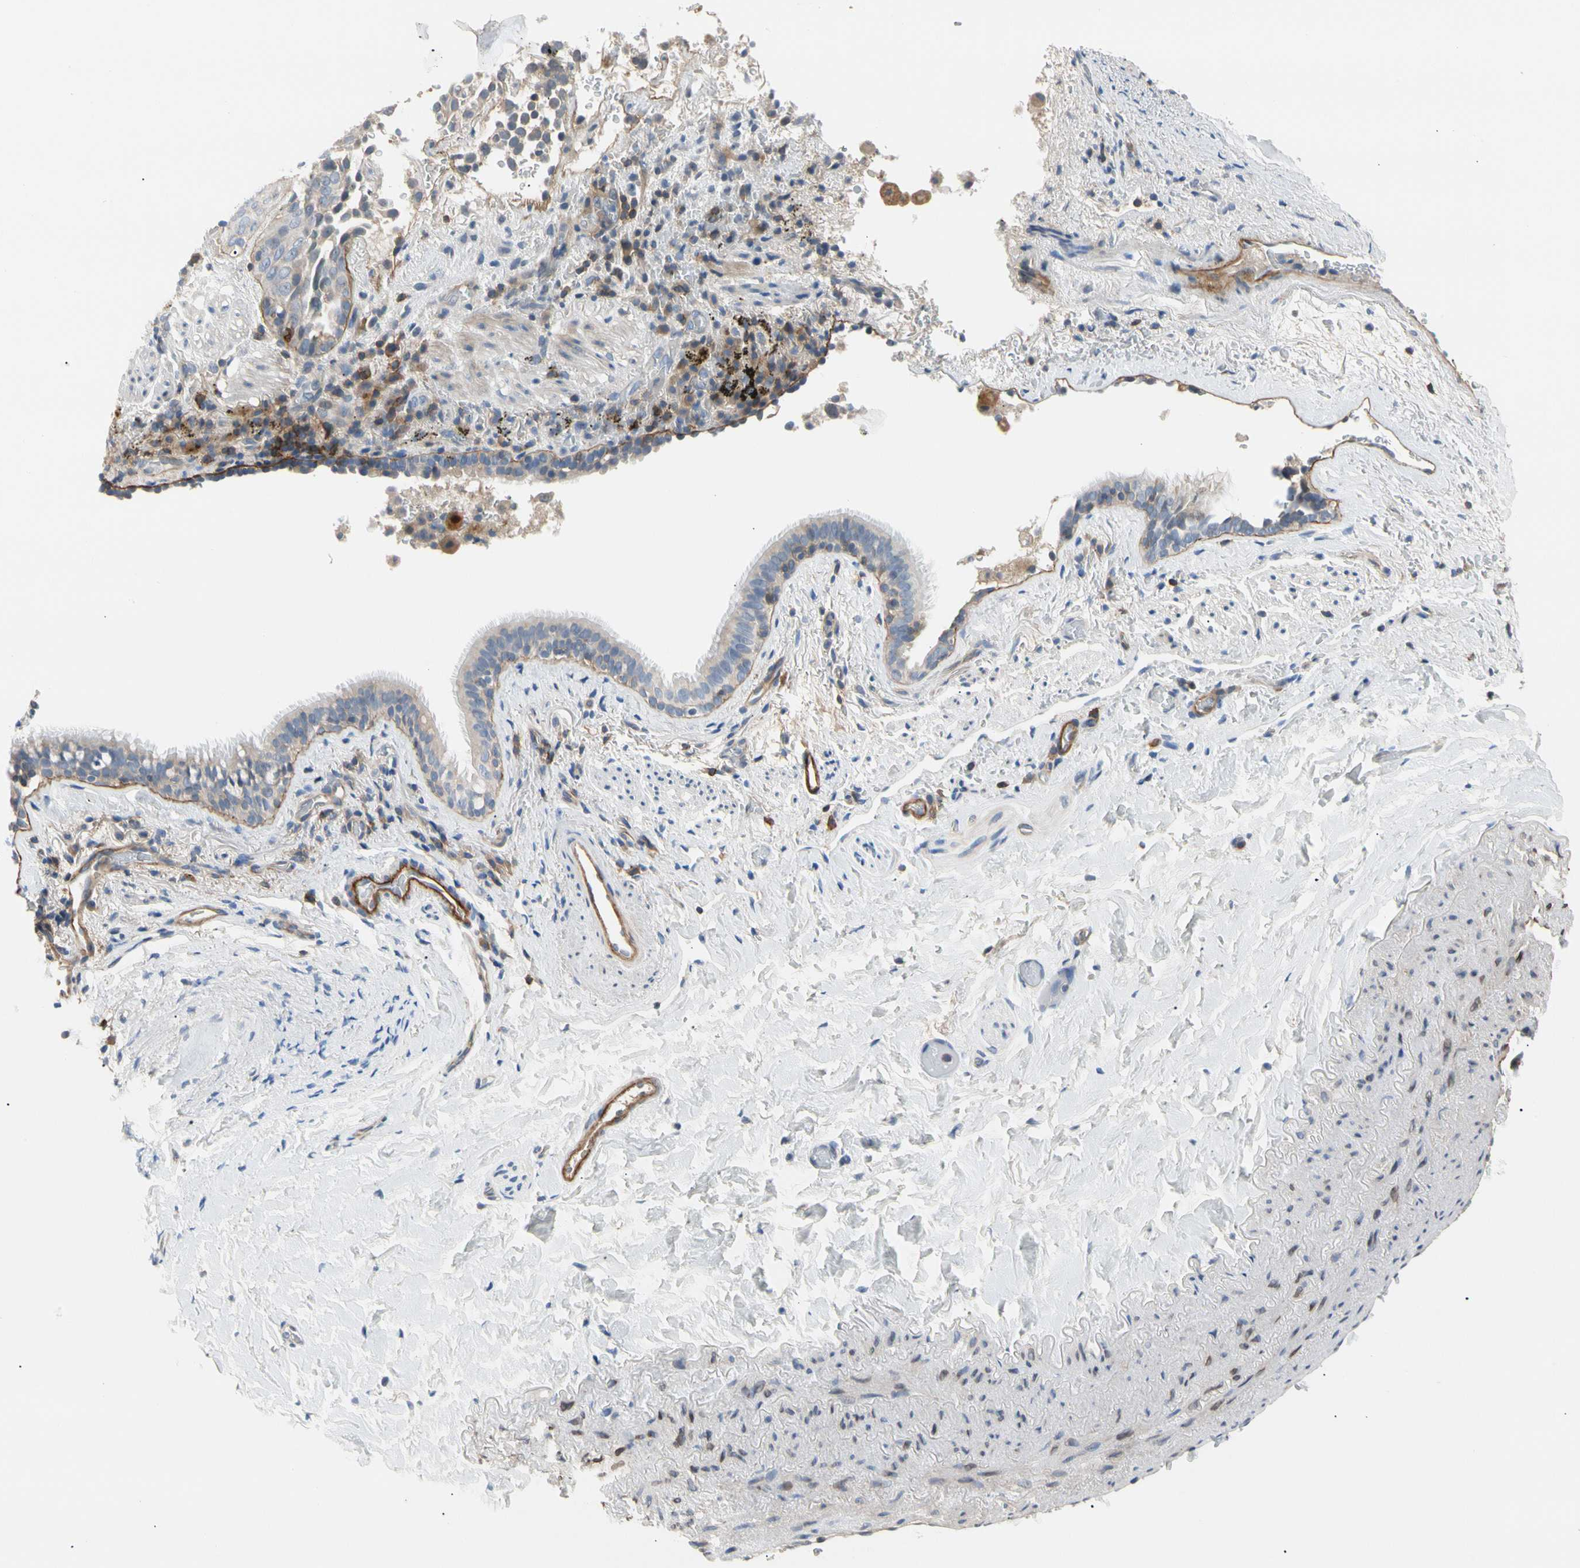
{"staining": {"intensity": "weak", "quantity": "25%-75%", "location": "cytoplasmic/membranous"}, "tissue": "lung cancer", "cell_type": "Tumor cells", "image_type": "cancer", "snomed": [{"axis": "morphology", "description": "Squamous cell carcinoma, NOS"}, {"axis": "topography", "description": "Lung"}], "caption": "Protein staining of lung cancer tissue reveals weak cytoplasmic/membranous expression in about 25%-75% of tumor cells. (brown staining indicates protein expression, while blue staining denotes nuclei).", "gene": "TNFRSF18", "patient": {"sex": "male", "age": 54}}